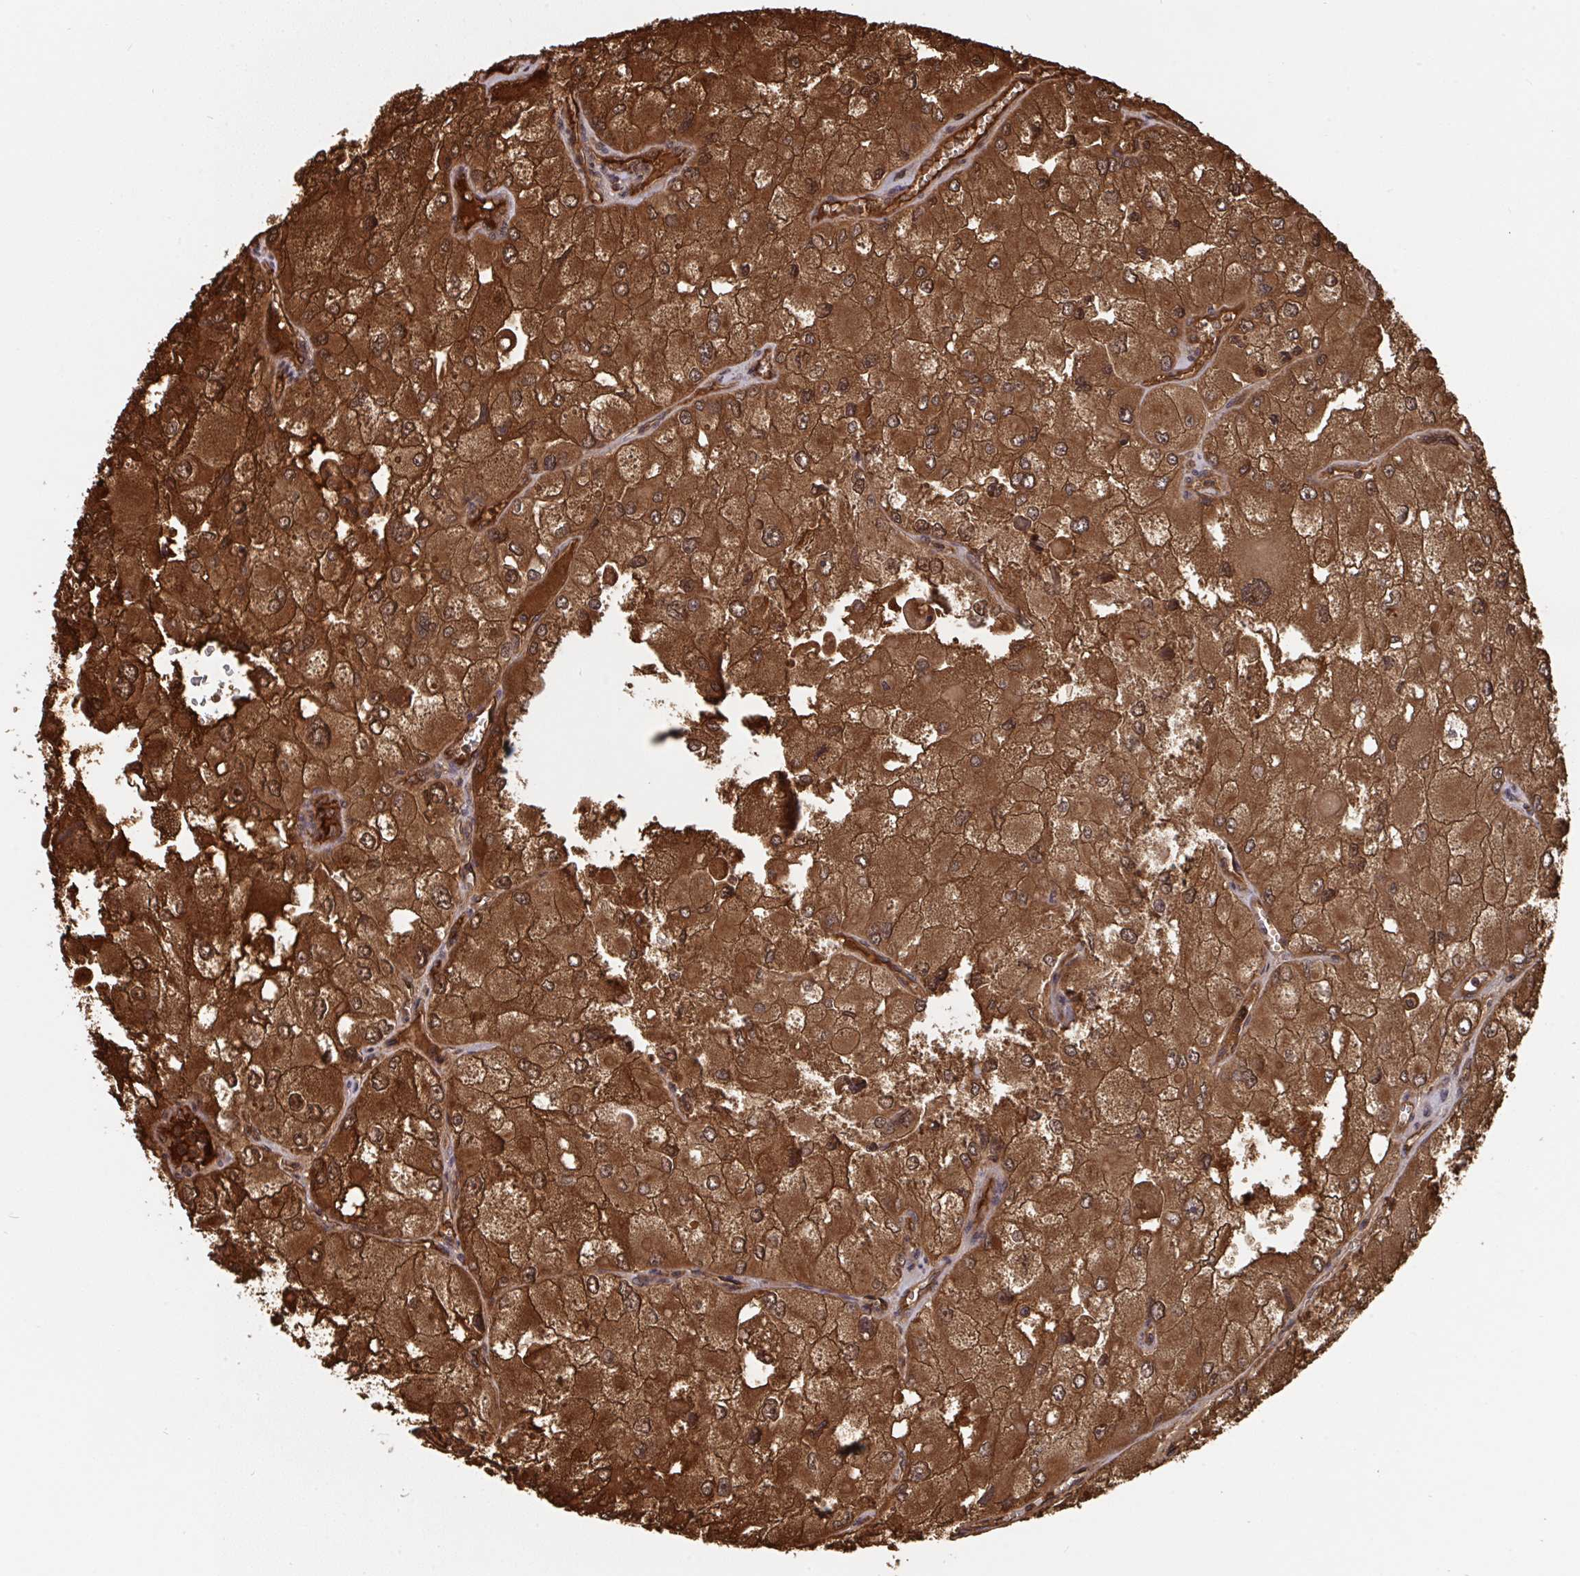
{"staining": {"intensity": "strong", "quantity": ">75%", "location": "cytoplasmic/membranous,nuclear"}, "tissue": "renal cancer", "cell_type": "Tumor cells", "image_type": "cancer", "snomed": [{"axis": "morphology", "description": "Adenocarcinoma, NOS"}, {"axis": "topography", "description": "Kidney"}], "caption": "Brown immunohistochemical staining in human renal cancer exhibits strong cytoplasmic/membranous and nuclear positivity in approximately >75% of tumor cells.", "gene": "TIGAR", "patient": {"sex": "female", "age": 70}}